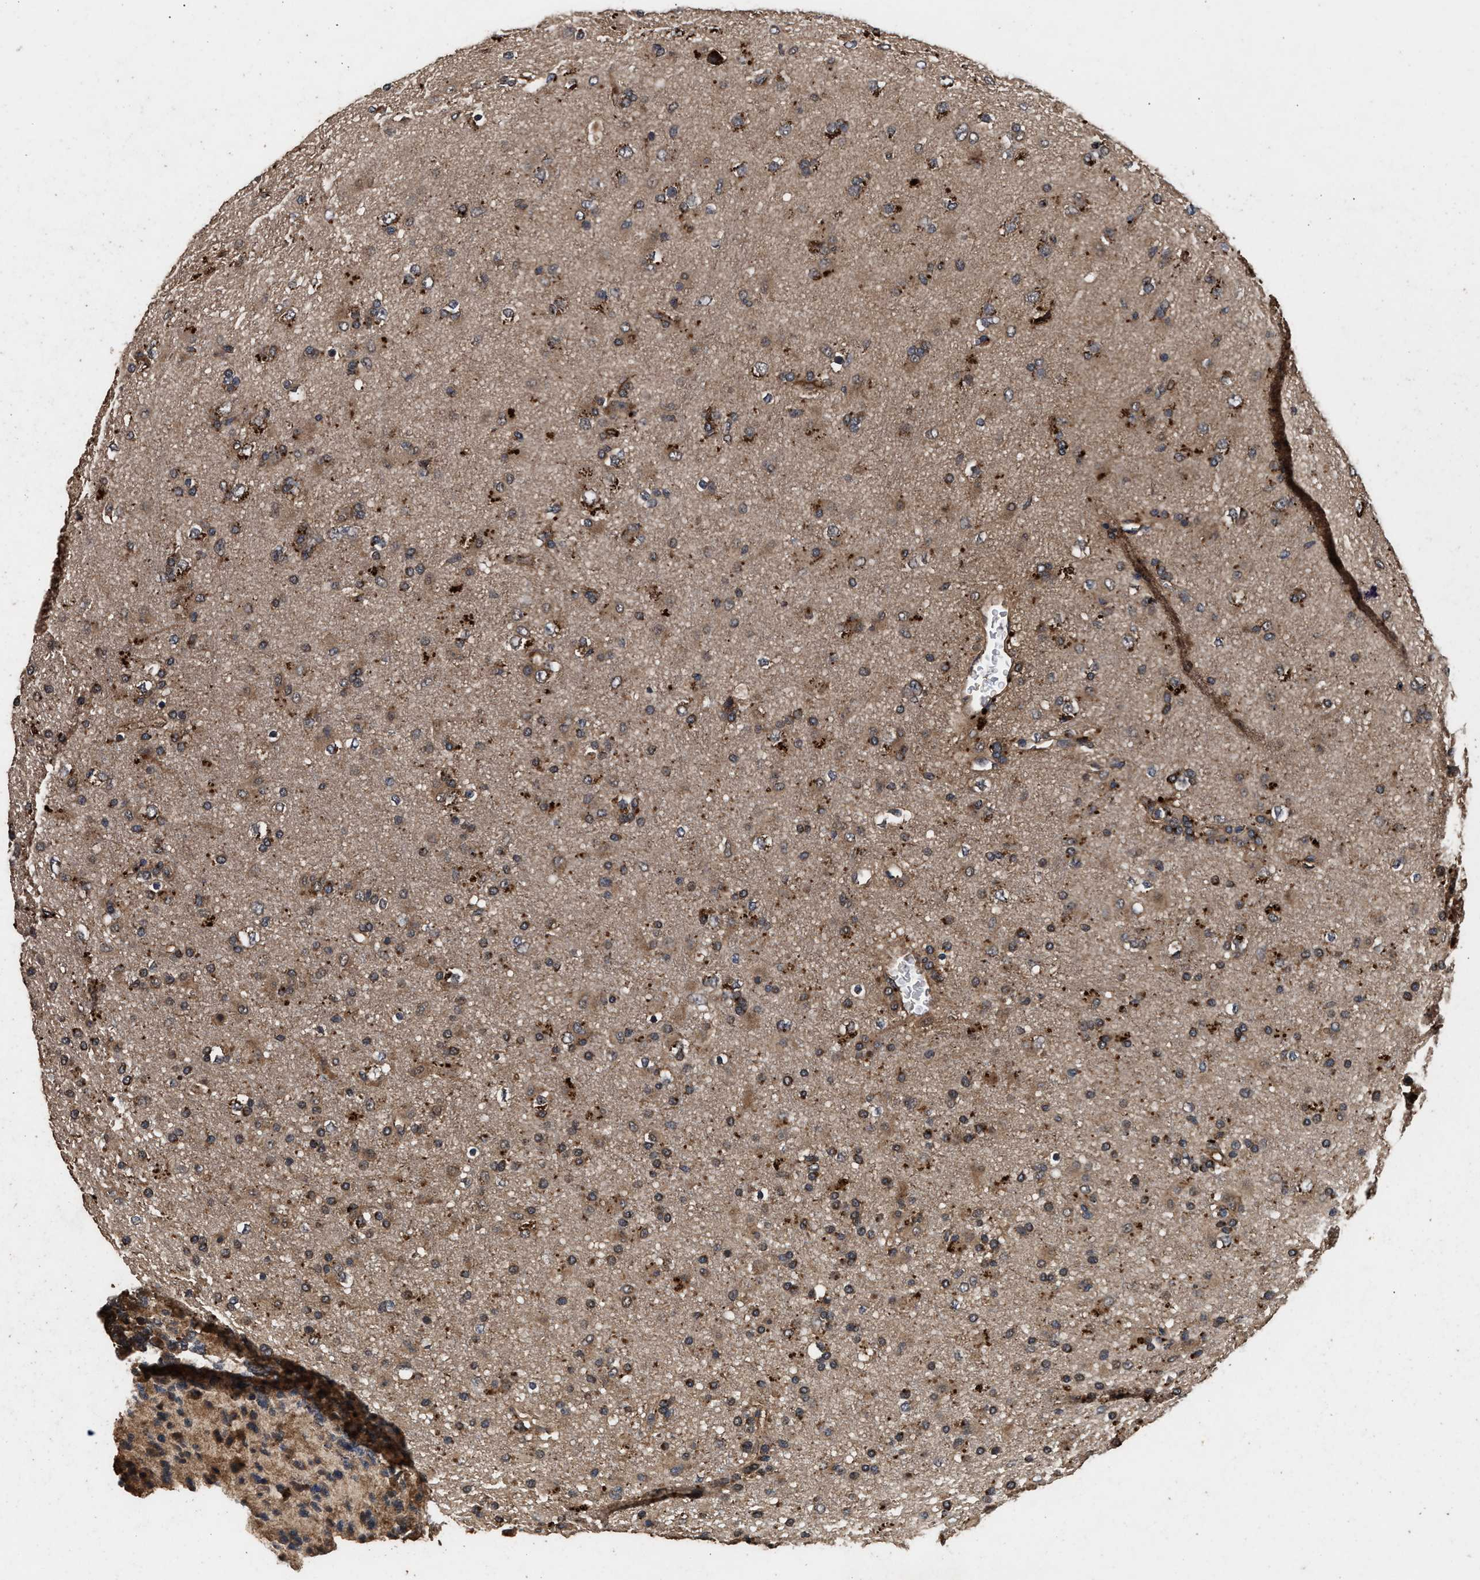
{"staining": {"intensity": "strong", "quantity": "25%-75%", "location": "cytoplasmic/membranous"}, "tissue": "glioma", "cell_type": "Tumor cells", "image_type": "cancer", "snomed": [{"axis": "morphology", "description": "Glioma, malignant, Low grade"}, {"axis": "topography", "description": "Brain"}], "caption": "The histopathology image shows staining of low-grade glioma (malignant), revealing strong cytoplasmic/membranous protein expression (brown color) within tumor cells.", "gene": "KYAT1", "patient": {"sex": "male", "age": 65}}